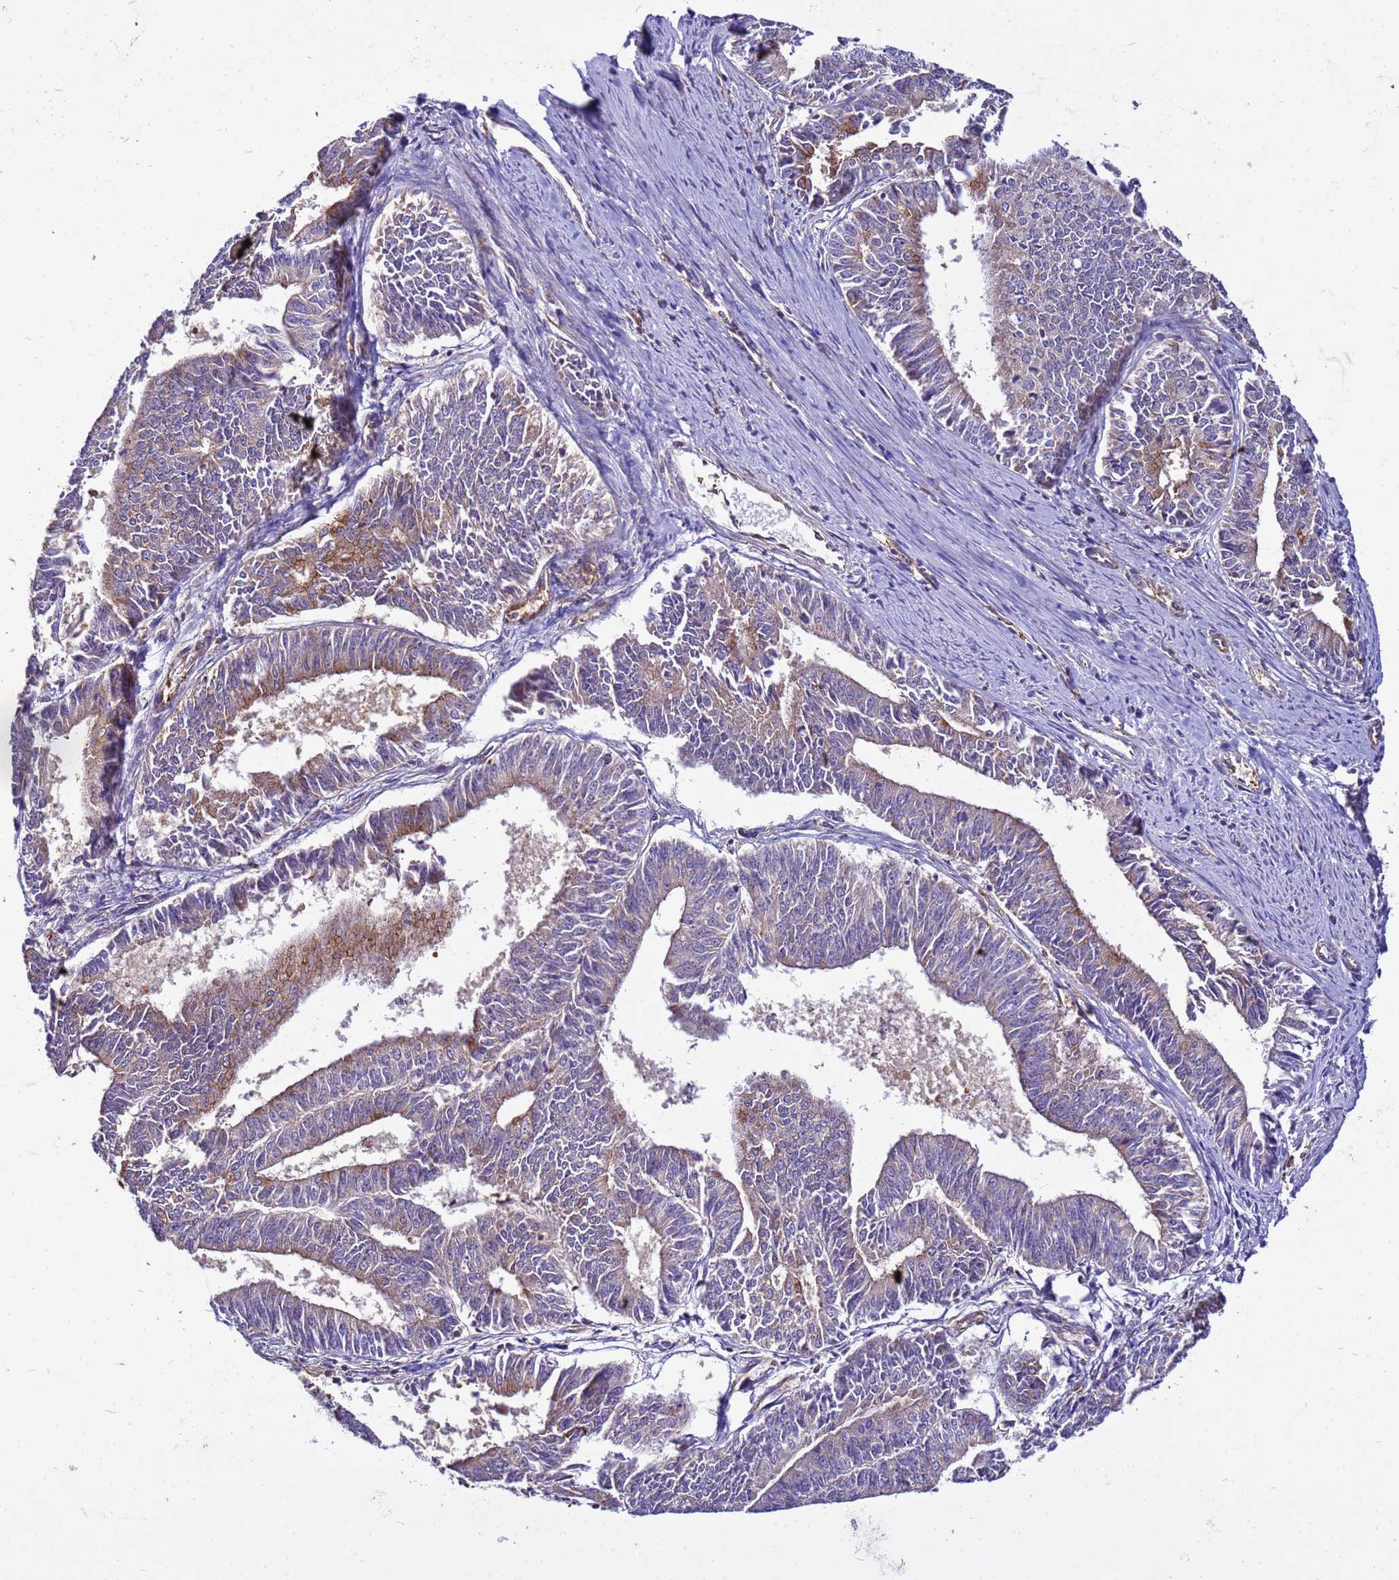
{"staining": {"intensity": "moderate", "quantity": "25%-75%", "location": "cytoplasmic/membranous"}, "tissue": "endometrial cancer", "cell_type": "Tumor cells", "image_type": "cancer", "snomed": [{"axis": "morphology", "description": "Adenocarcinoma, NOS"}, {"axis": "topography", "description": "Endometrium"}], "caption": "Immunohistochemical staining of endometrial cancer reveals moderate cytoplasmic/membranous protein staining in approximately 25%-75% of tumor cells. (Brightfield microscopy of DAB IHC at high magnification).", "gene": "PKD1", "patient": {"sex": "female", "age": 73}}